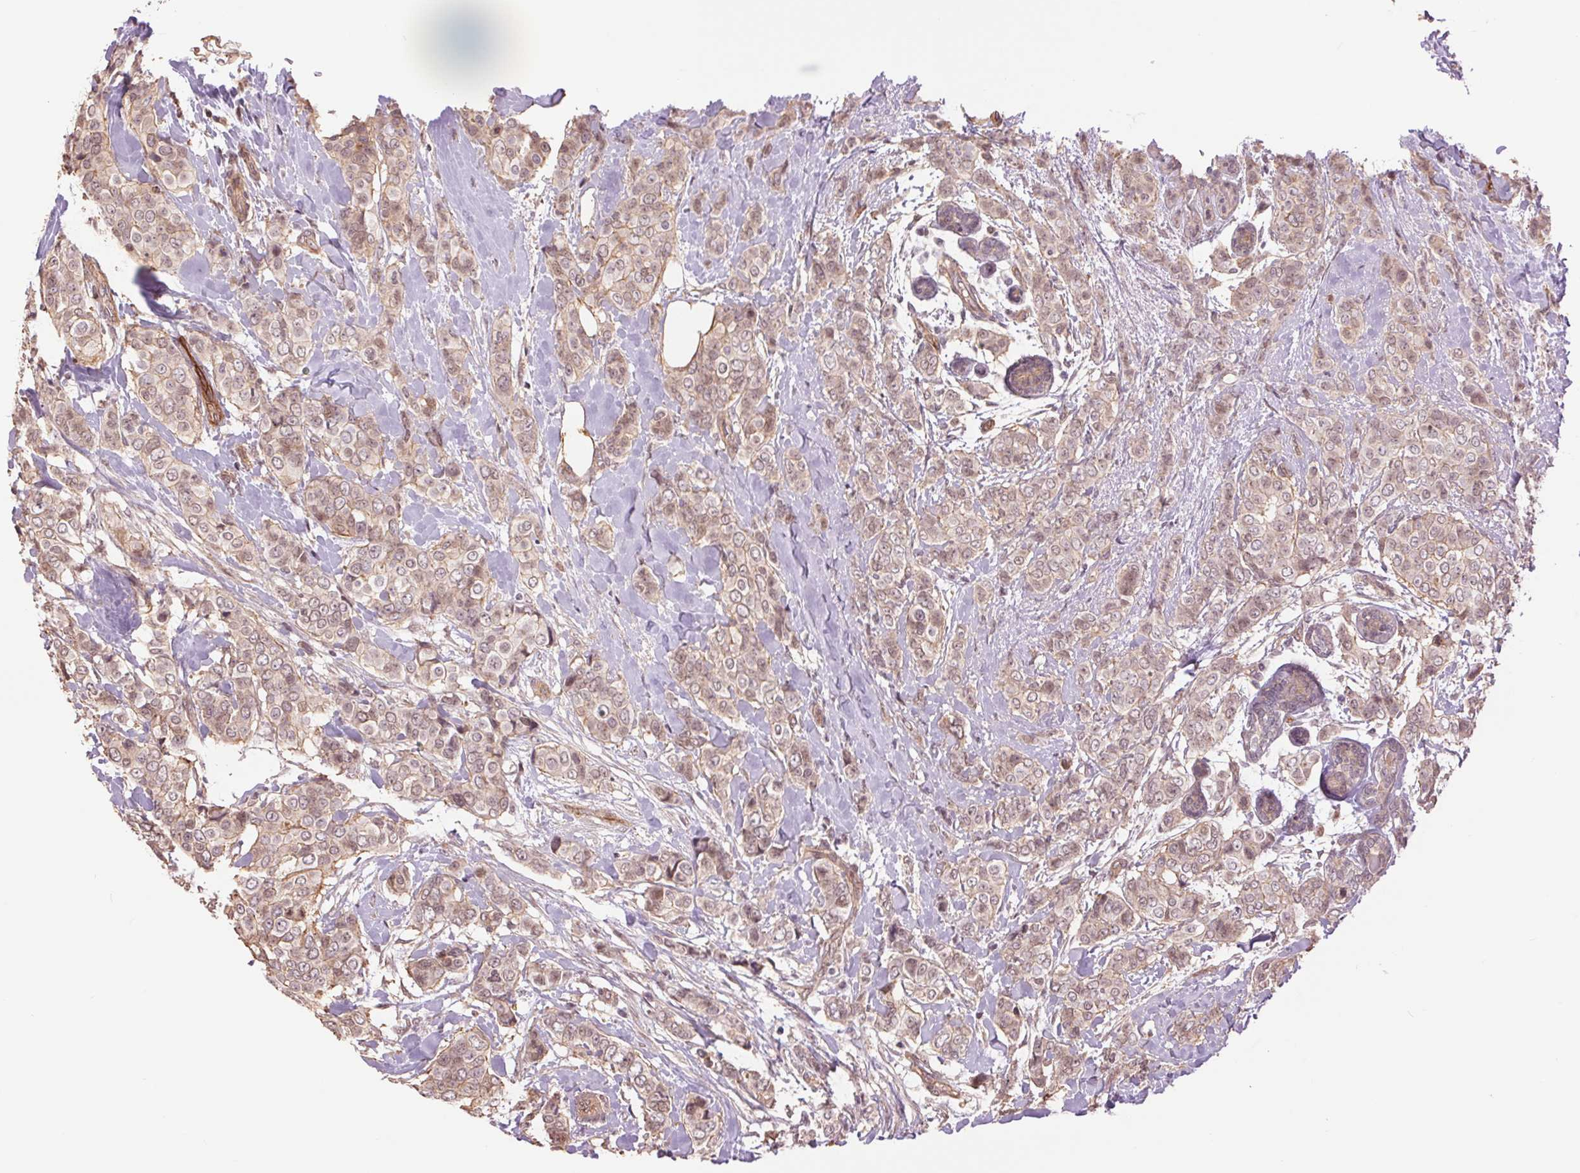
{"staining": {"intensity": "weak", "quantity": "25%-75%", "location": "cytoplasmic/membranous,nuclear"}, "tissue": "breast cancer", "cell_type": "Tumor cells", "image_type": "cancer", "snomed": [{"axis": "morphology", "description": "Lobular carcinoma"}, {"axis": "topography", "description": "Breast"}], "caption": "Immunohistochemistry (IHC) photomicrograph of neoplastic tissue: human lobular carcinoma (breast) stained using immunohistochemistry shows low levels of weak protein expression localized specifically in the cytoplasmic/membranous and nuclear of tumor cells, appearing as a cytoplasmic/membranous and nuclear brown color.", "gene": "PALM", "patient": {"sex": "female", "age": 51}}